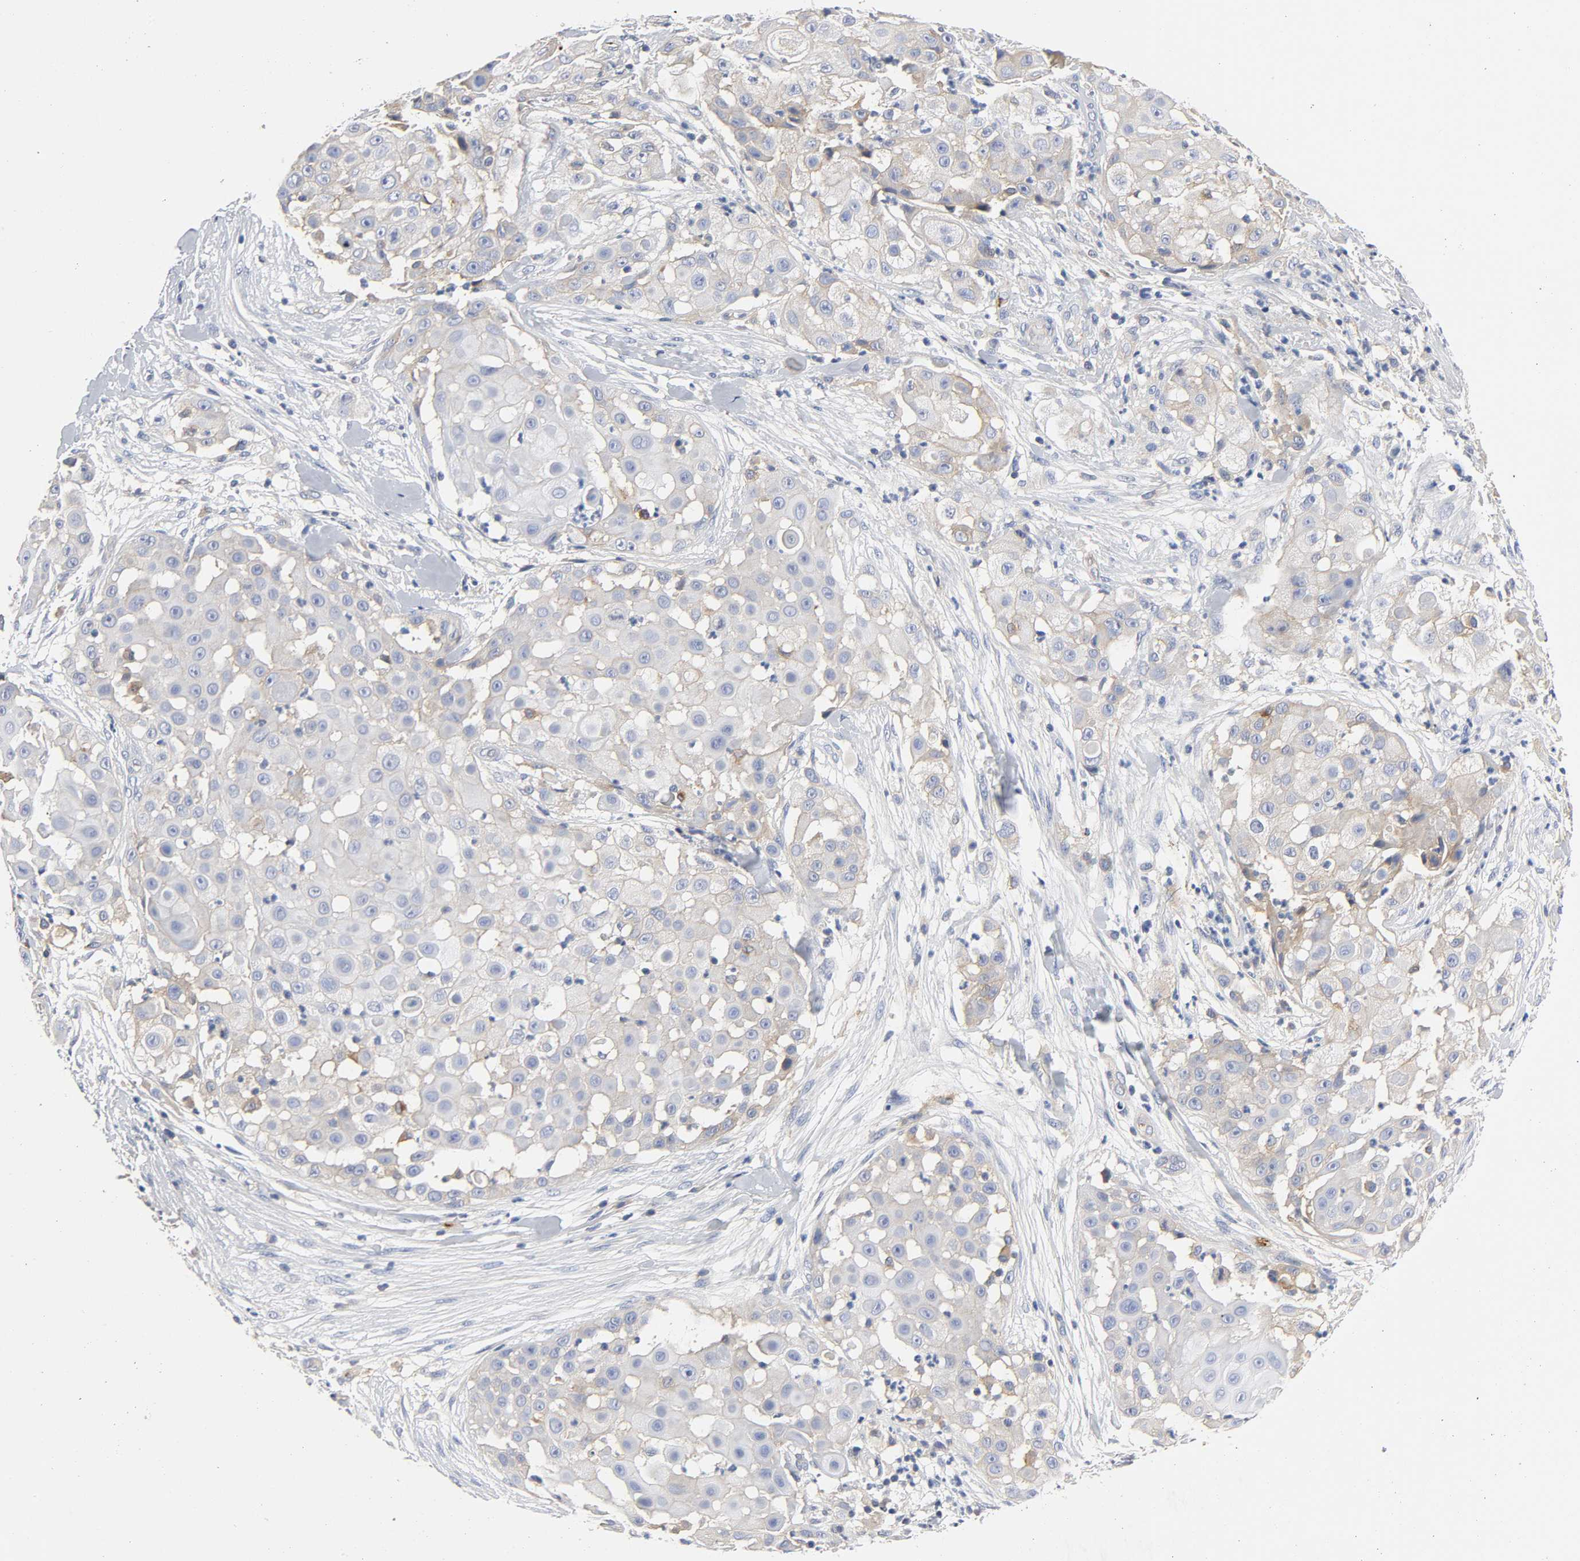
{"staining": {"intensity": "negative", "quantity": "none", "location": "none"}, "tissue": "skin cancer", "cell_type": "Tumor cells", "image_type": "cancer", "snomed": [{"axis": "morphology", "description": "Squamous cell carcinoma, NOS"}, {"axis": "topography", "description": "Skin"}], "caption": "This photomicrograph is of skin cancer (squamous cell carcinoma) stained with IHC to label a protein in brown with the nuclei are counter-stained blue. There is no expression in tumor cells.", "gene": "SRC", "patient": {"sex": "female", "age": 57}}